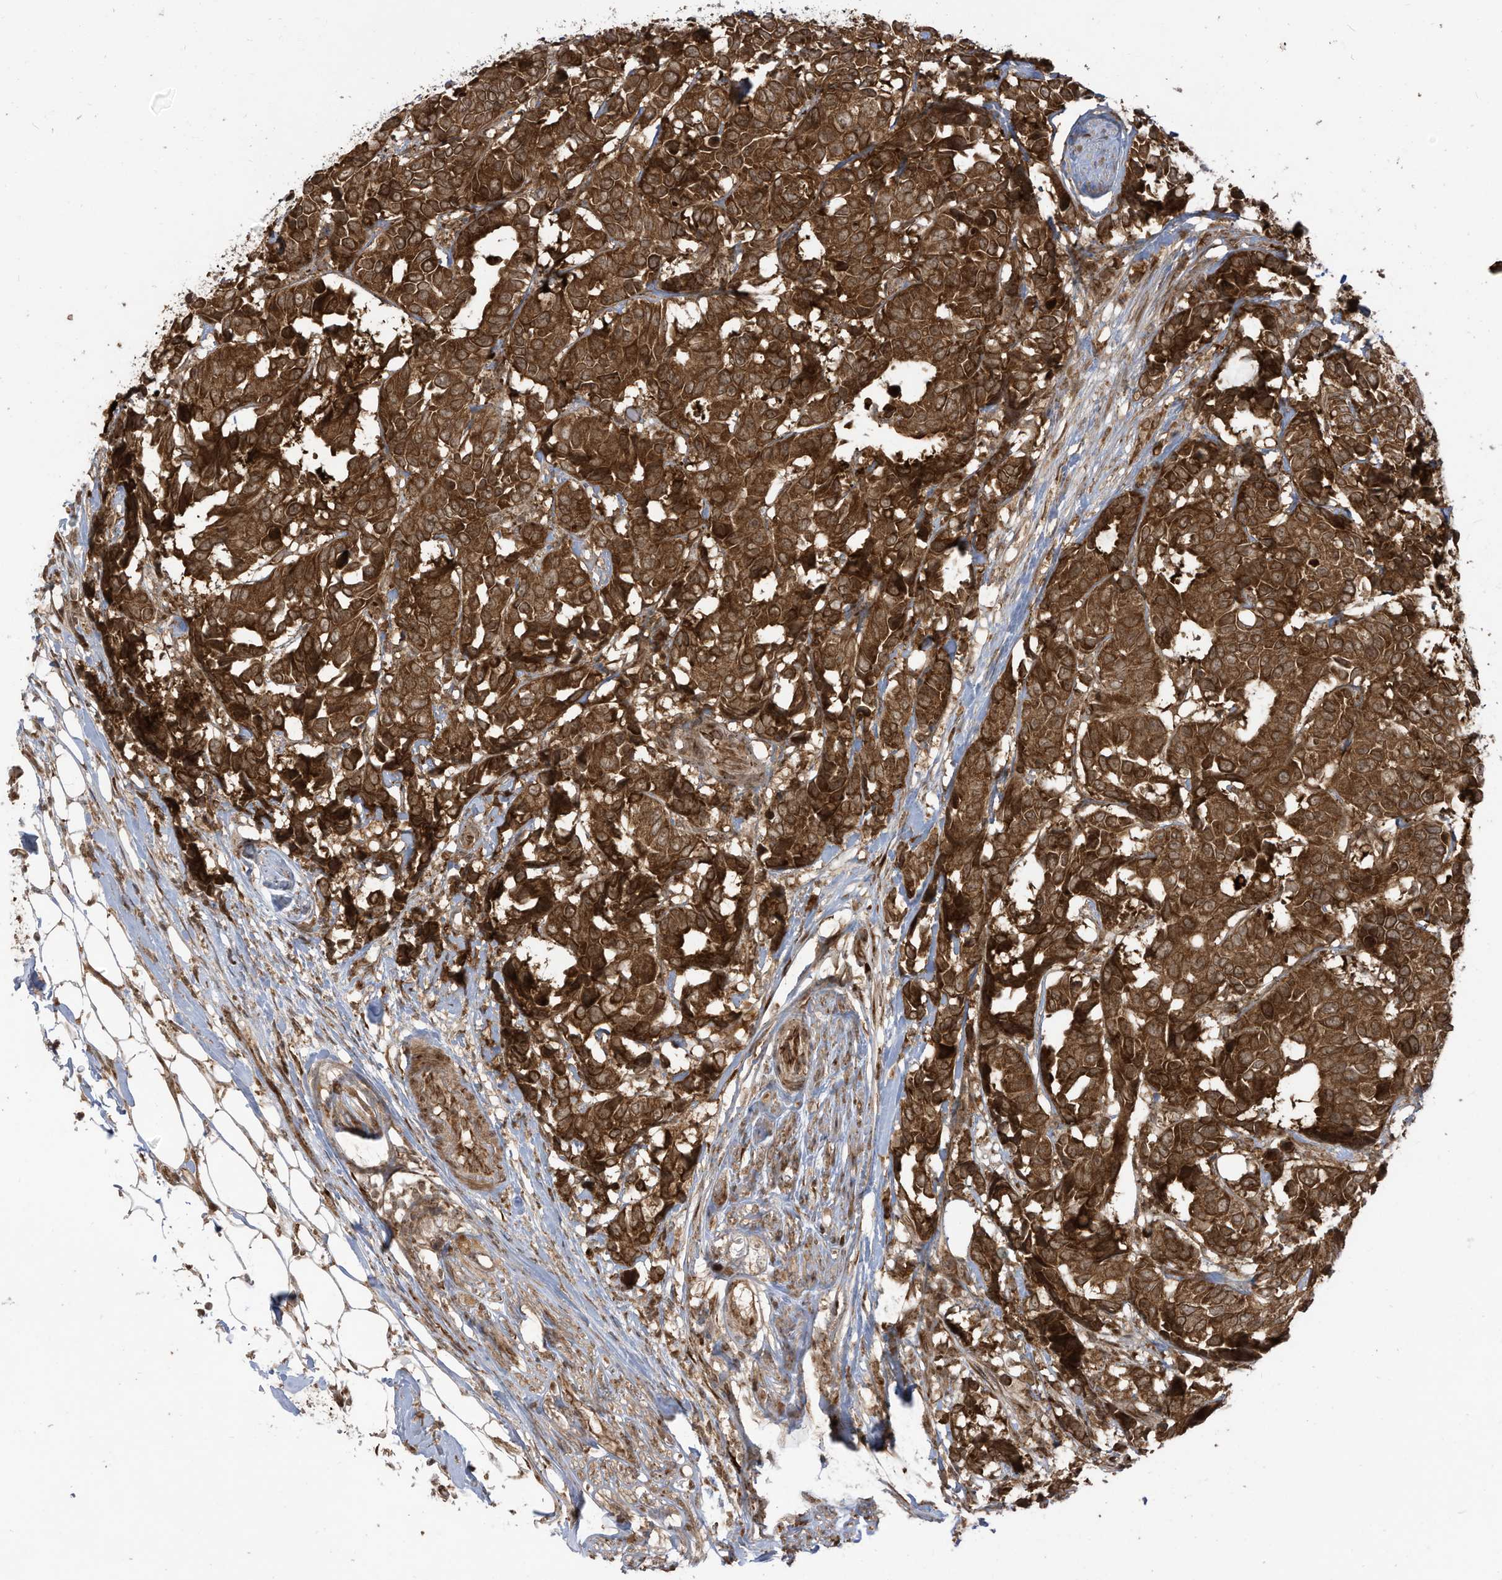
{"staining": {"intensity": "moderate", "quantity": ">75%", "location": "cytoplasmic/membranous"}, "tissue": "breast cancer", "cell_type": "Tumor cells", "image_type": "cancer", "snomed": [{"axis": "morphology", "description": "Duct carcinoma"}, {"axis": "topography", "description": "Breast"}], "caption": "A brown stain shows moderate cytoplasmic/membranous staining of a protein in breast cancer tumor cells.", "gene": "TRIM67", "patient": {"sex": "female", "age": 87}}